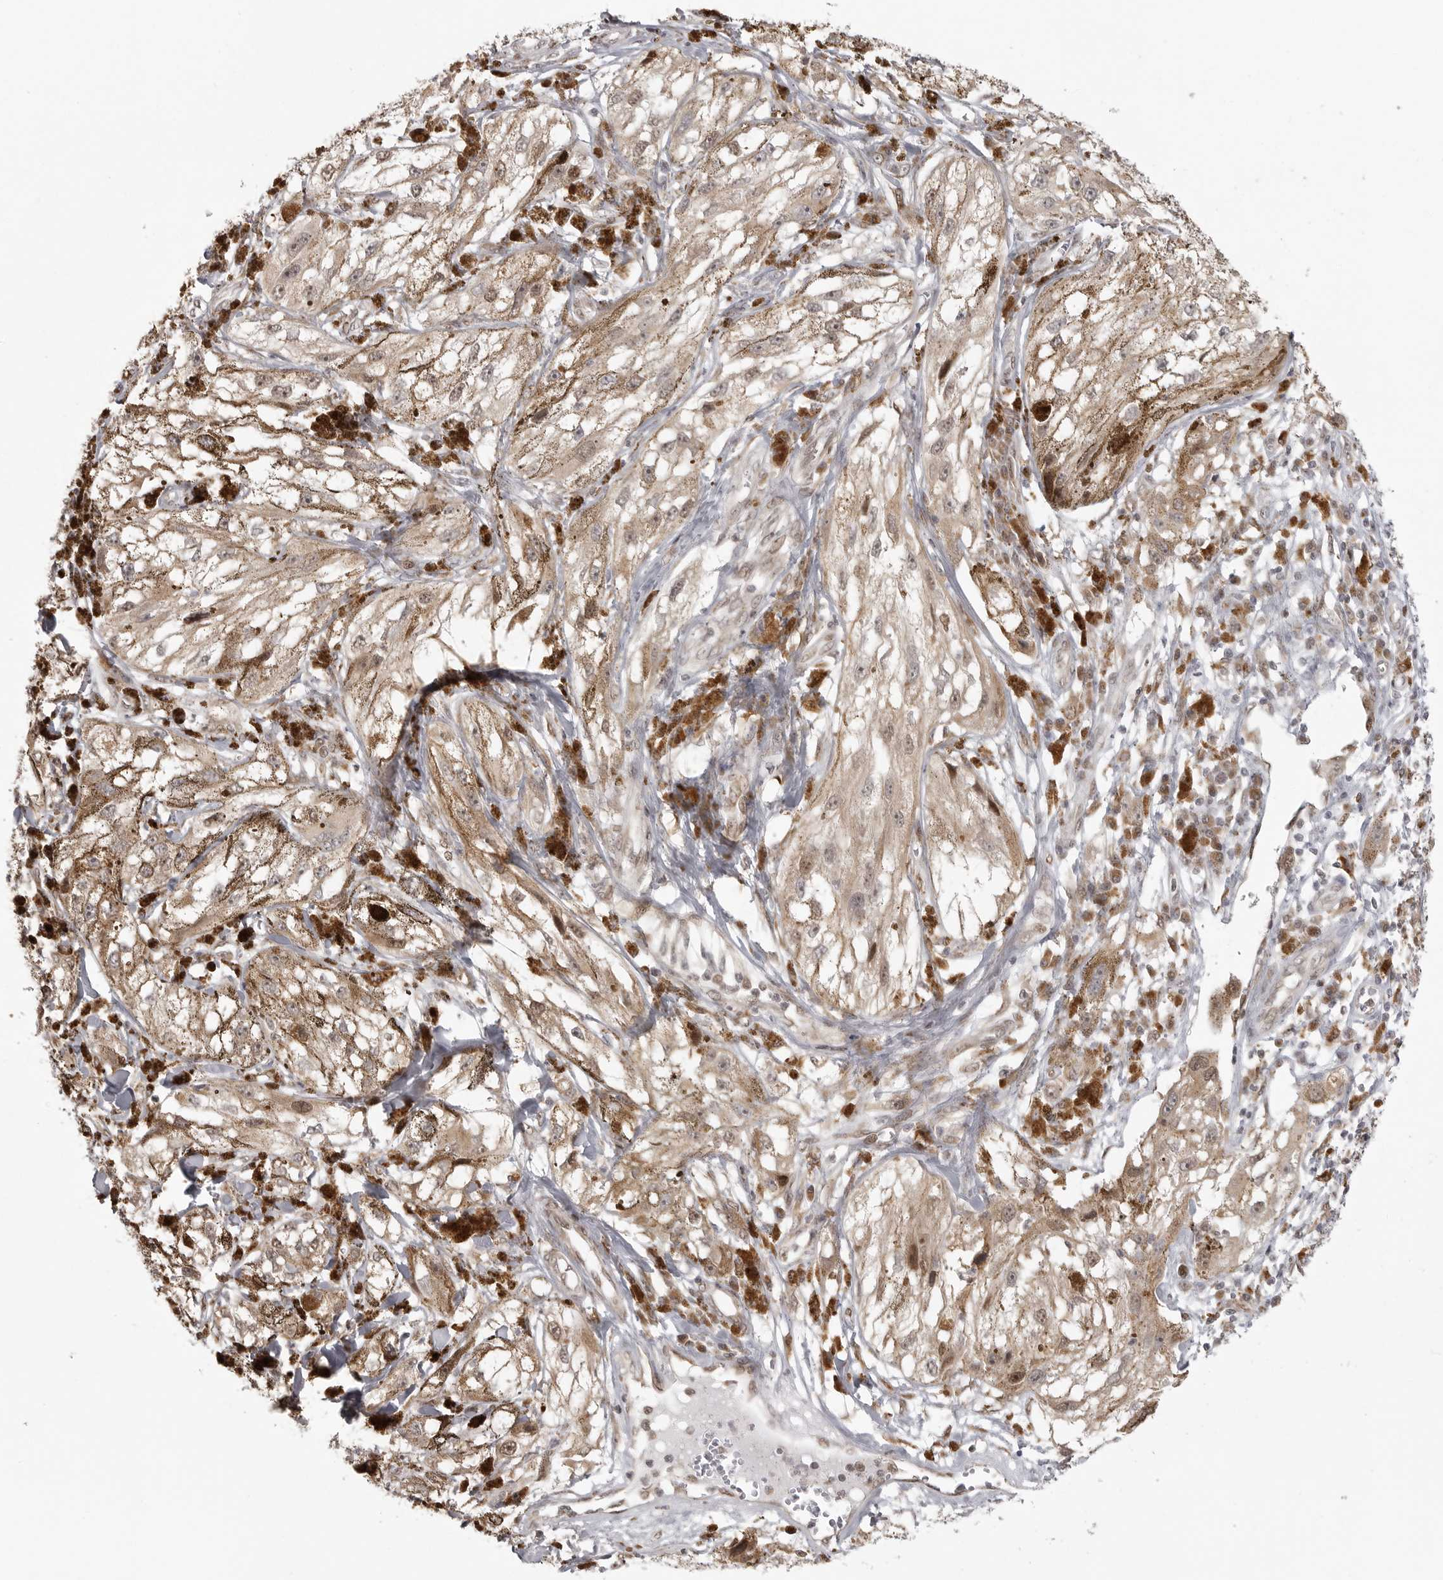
{"staining": {"intensity": "moderate", "quantity": "<25%", "location": "nuclear"}, "tissue": "melanoma", "cell_type": "Tumor cells", "image_type": "cancer", "snomed": [{"axis": "morphology", "description": "Malignant melanoma, NOS"}, {"axis": "topography", "description": "Skin"}], "caption": "Tumor cells display low levels of moderate nuclear positivity in approximately <25% of cells in human malignant melanoma.", "gene": "ISG20L2", "patient": {"sex": "male", "age": 88}}